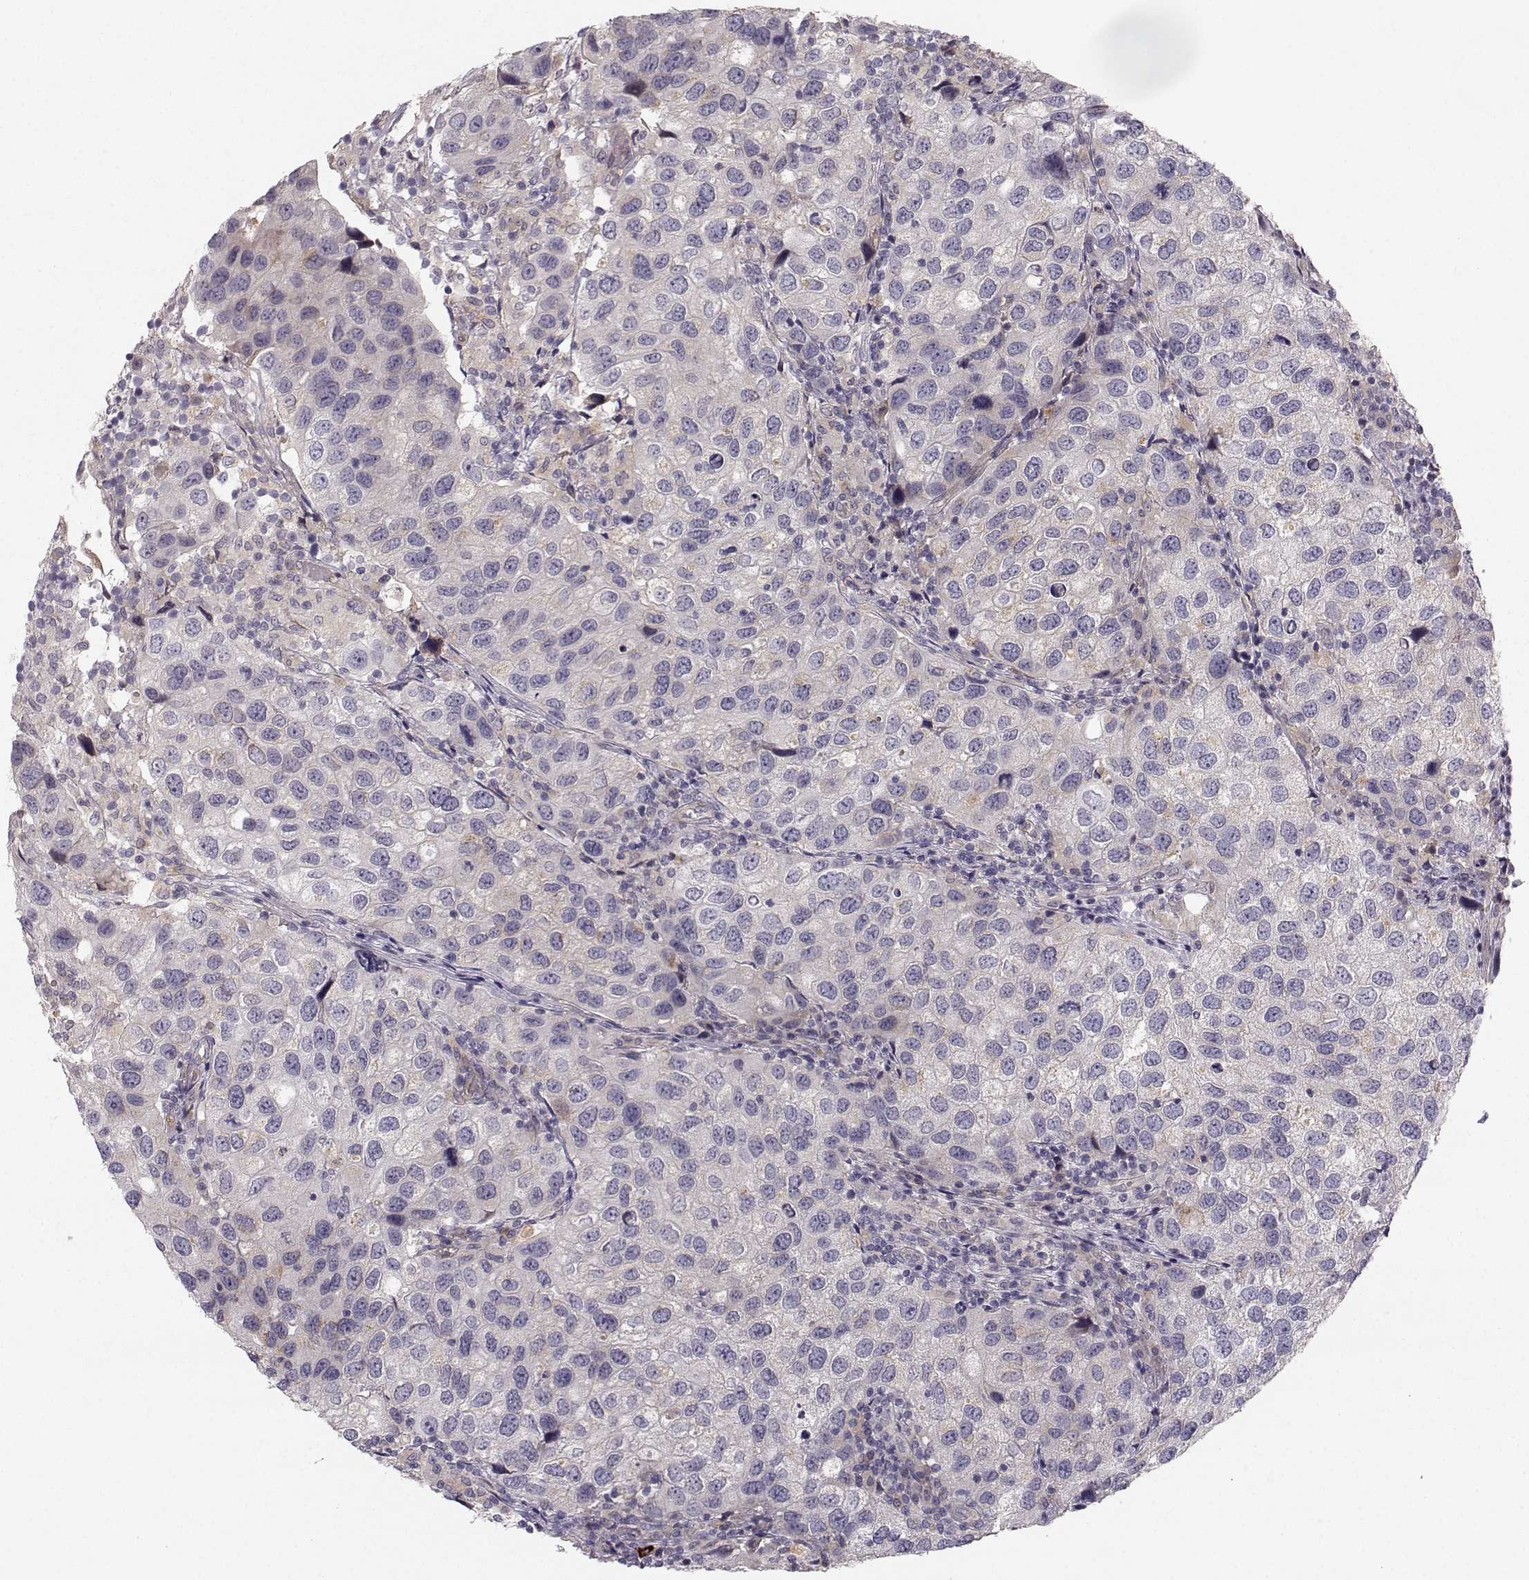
{"staining": {"intensity": "negative", "quantity": "none", "location": "none"}, "tissue": "urothelial cancer", "cell_type": "Tumor cells", "image_type": "cancer", "snomed": [{"axis": "morphology", "description": "Urothelial carcinoma, High grade"}, {"axis": "topography", "description": "Urinary bladder"}], "caption": "Tumor cells are negative for protein expression in human high-grade urothelial carcinoma. (DAB immunohistochemistry (IHC), high magnification).", "gene": "OPRD1", "patient": {"sex": "male", "age": 79}}